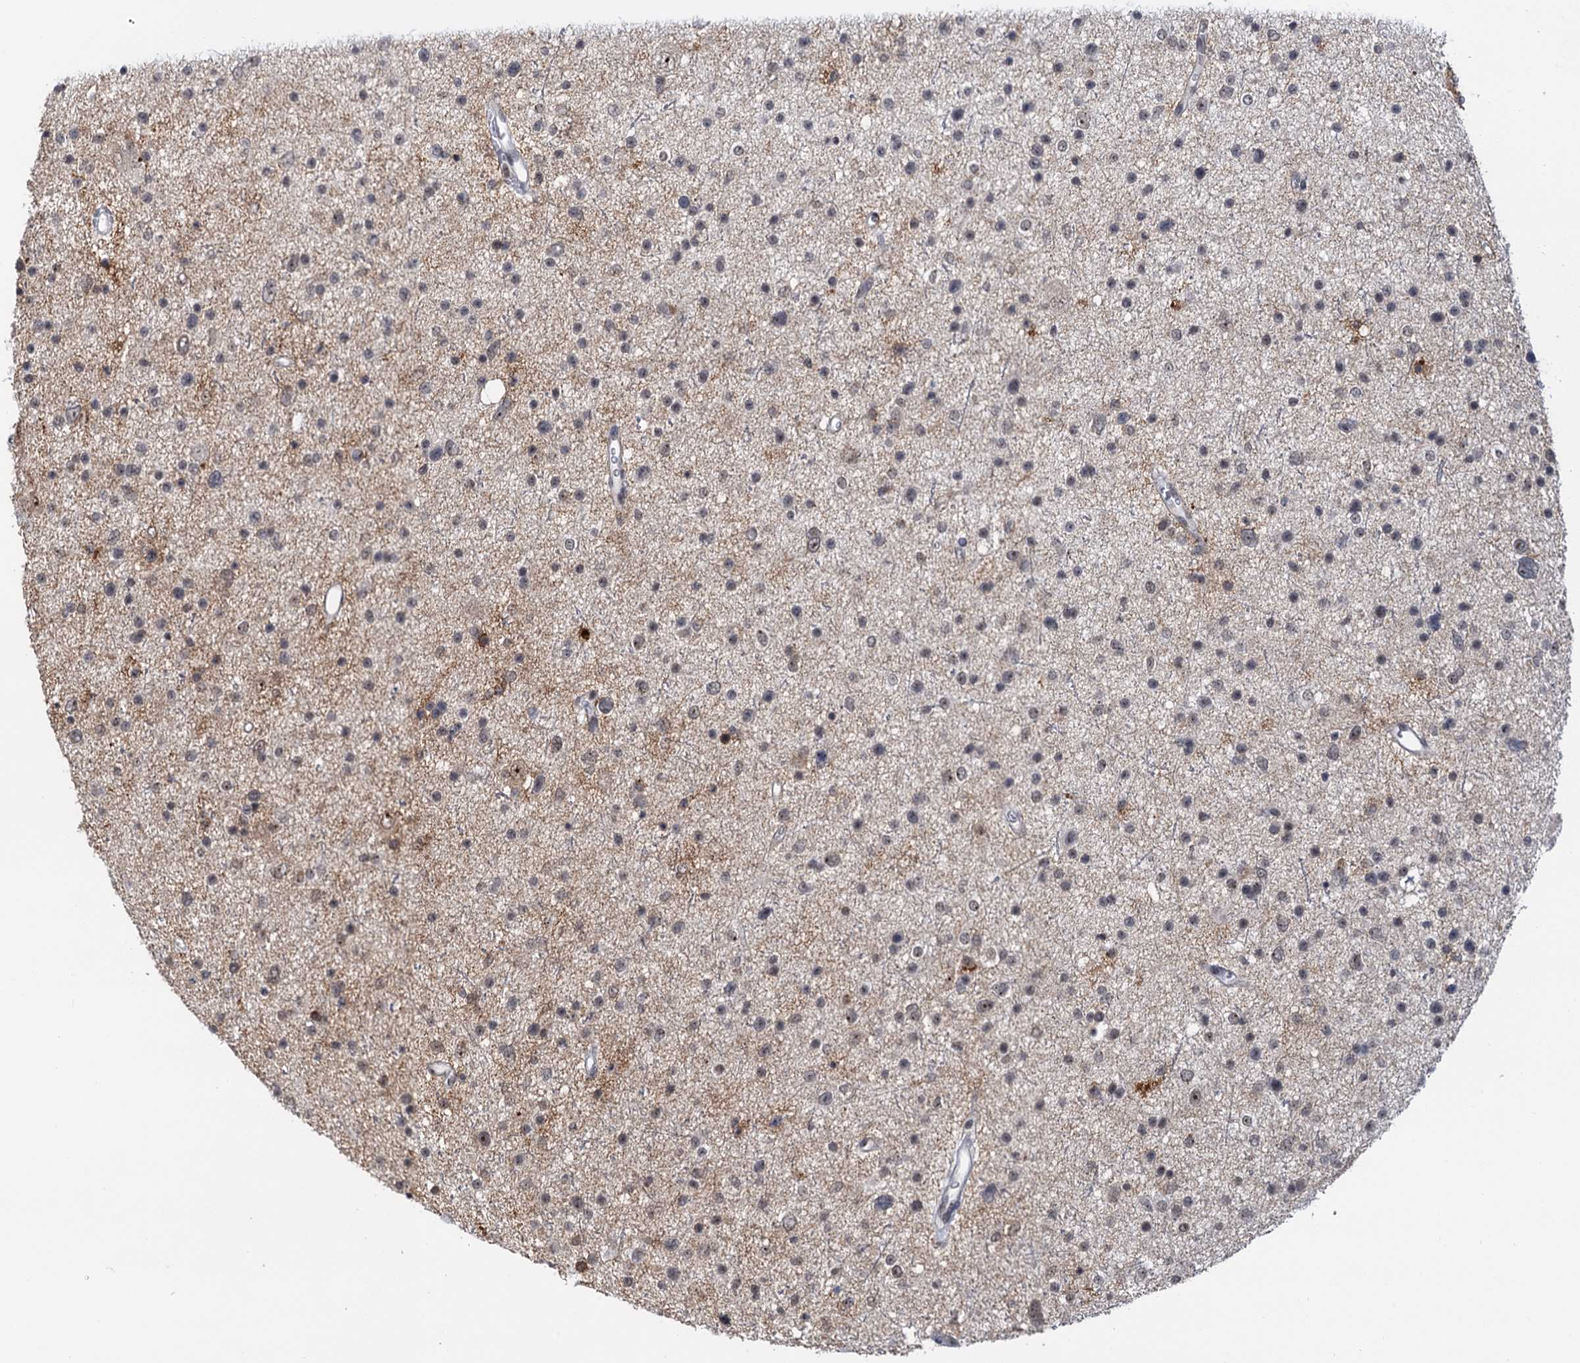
{"staining": {"intensity": "negative", "quantity": "none", "location": "none"}, "tissue": "glioma", "cell_type": "Tumor cells", "image_type": "cancer", "snomed": [{"axis": "morphology", "description": "Glioma, malignant, Low grade"}, {"axis": "topography", "description": "Brain"}], "caption": "DAB immunohistochemical staining of human malignant glioma (low-grade) reveals no significant expression in tumor cells.", "gene": "NAT10", "patient": {"sex": "female", "age": 37}}